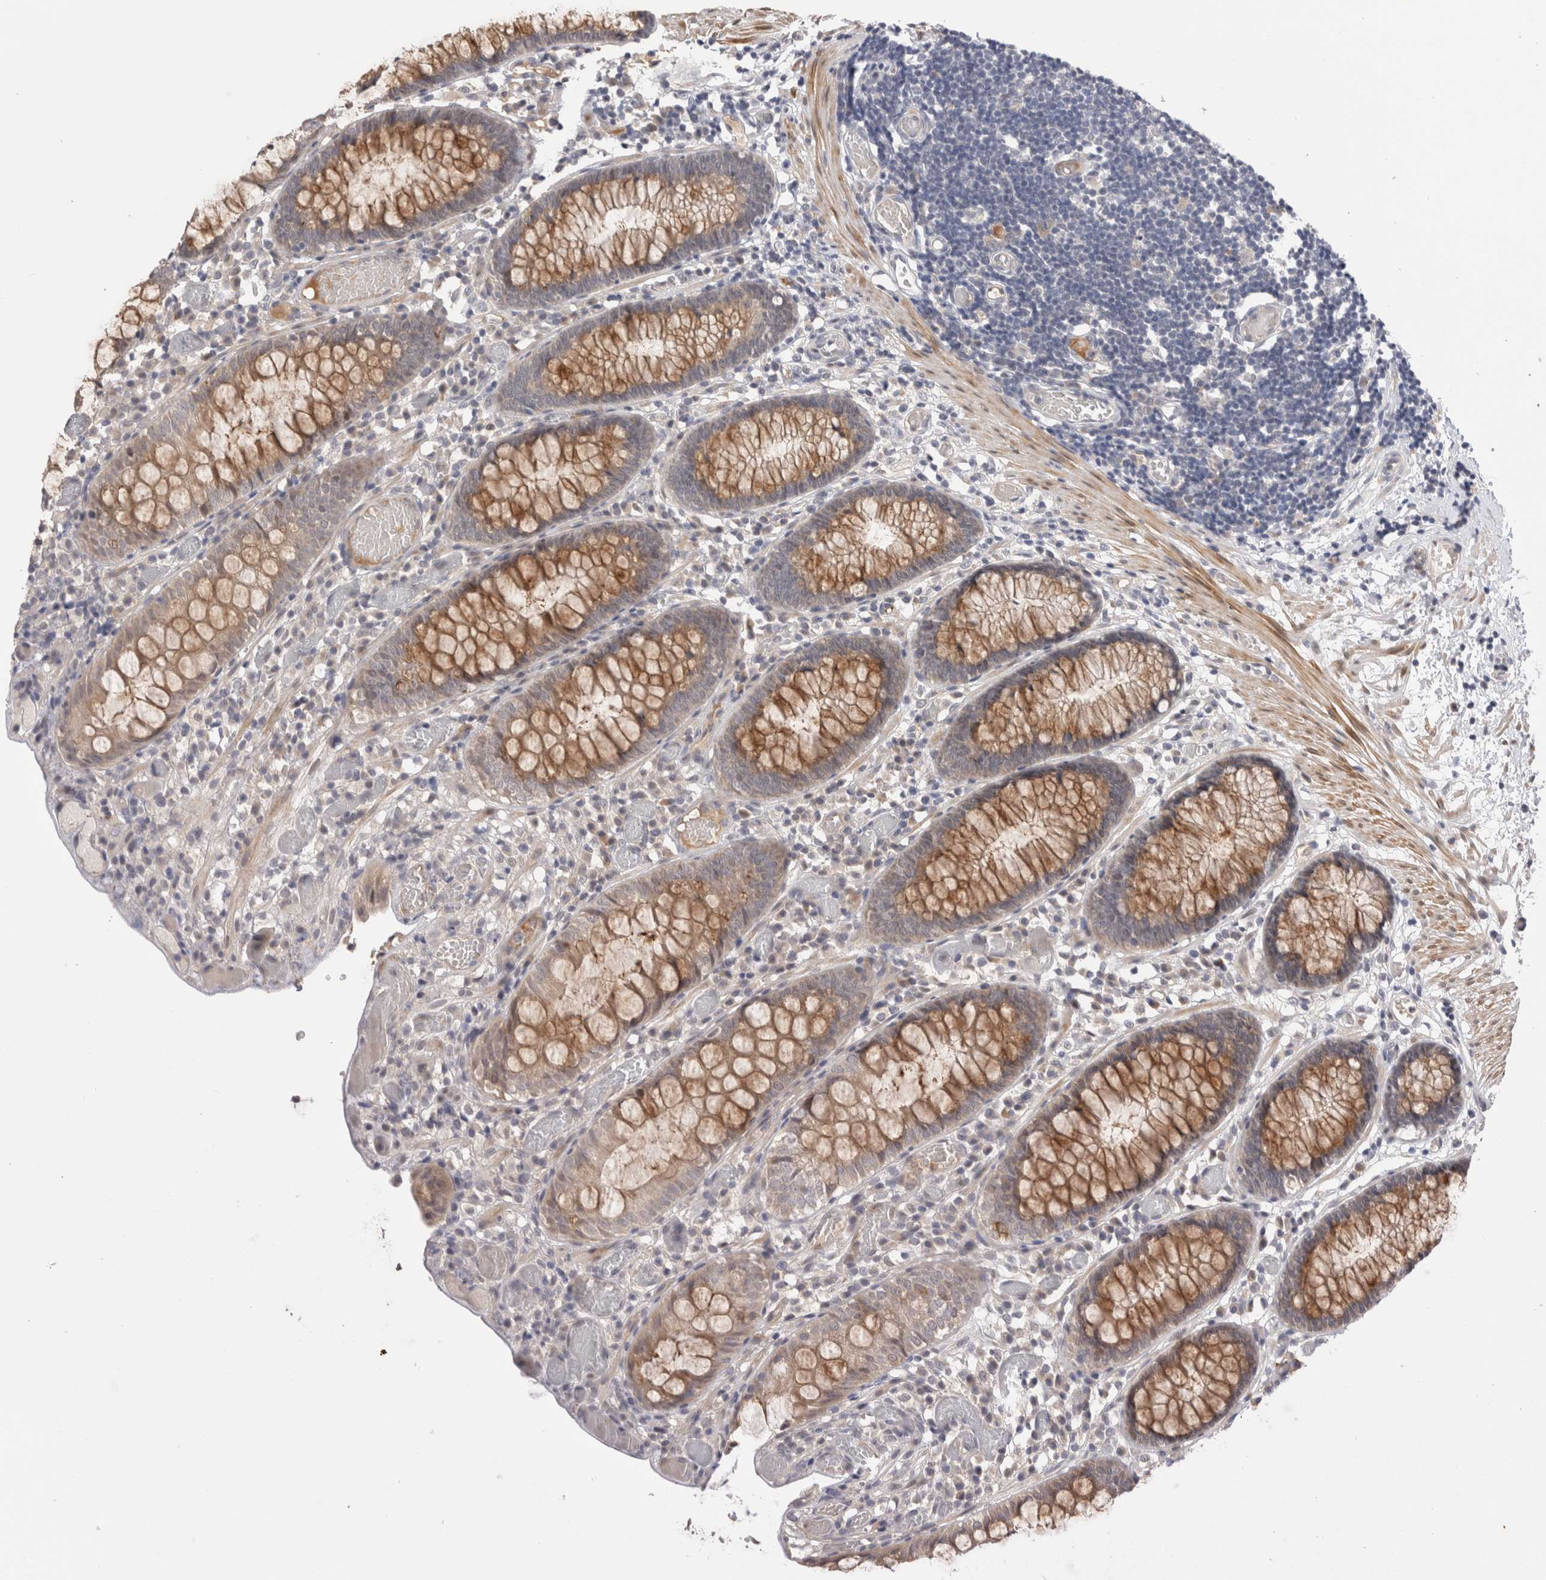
{"staining": {"intensity": "negative", "quantity": "none", "location": "none"}, "tissue": "colon", "cell_type": "Endothelial cells", "image_type": "normal", "snomed": [{"axis": "morphology", "description": "Normal tissue, NOS"}, {"axis": "topography", "description": "Colon"}], "caption": "Endothelial cells are negative for brown protein staining in normal colon. (Immunohistochemistry (ihc), brightfield microscopy, high magnification).", "gene": "CRYBG1", "patient": {"sex": "male", "age": 14}}